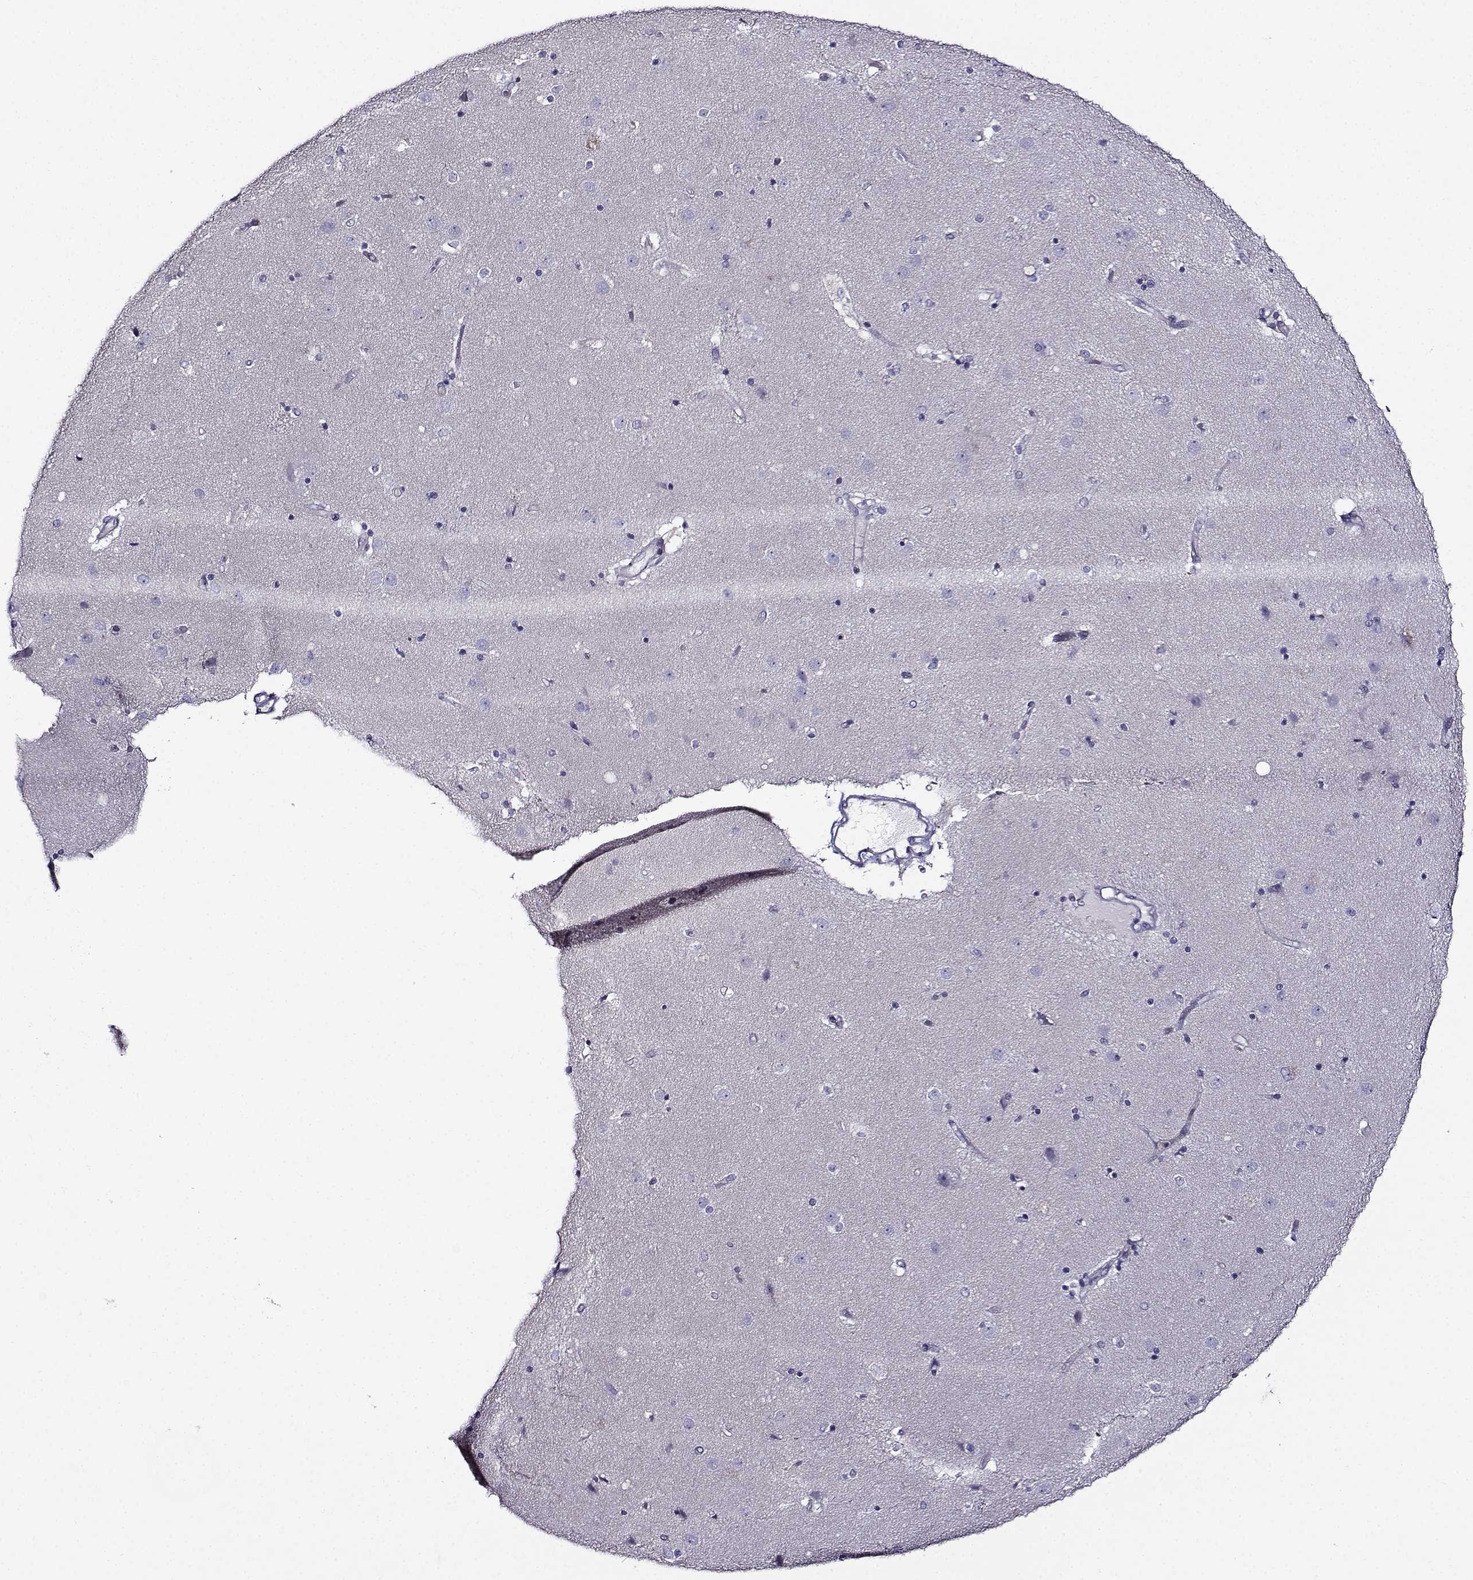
{"staining": {"intensity": "negative", "quantity": "none", "location": "none"}, "tissue": "caudate", "cell_type": "Glial cells", "image_type": "normal", "snomed": [{"axis": "morphology", "description": "Normal tissue, NOS"}, {"axis": "topography", "description": "Lateral ventricle wall"}], "caption": "Immunohistochemistry photomicrograph of unremarkable caudate: caudate stained with DAB (3,3'-diaminobenzidine) exhibits no significant protein positivity in glial cells. The staining is performed using DAB (3,3'-diaminobenzidine) brown chromogen with nuclei counter-stained in using hematoxylin.", "gene": "TMEM266", "patient": {"sex": "female", "age": 71}}